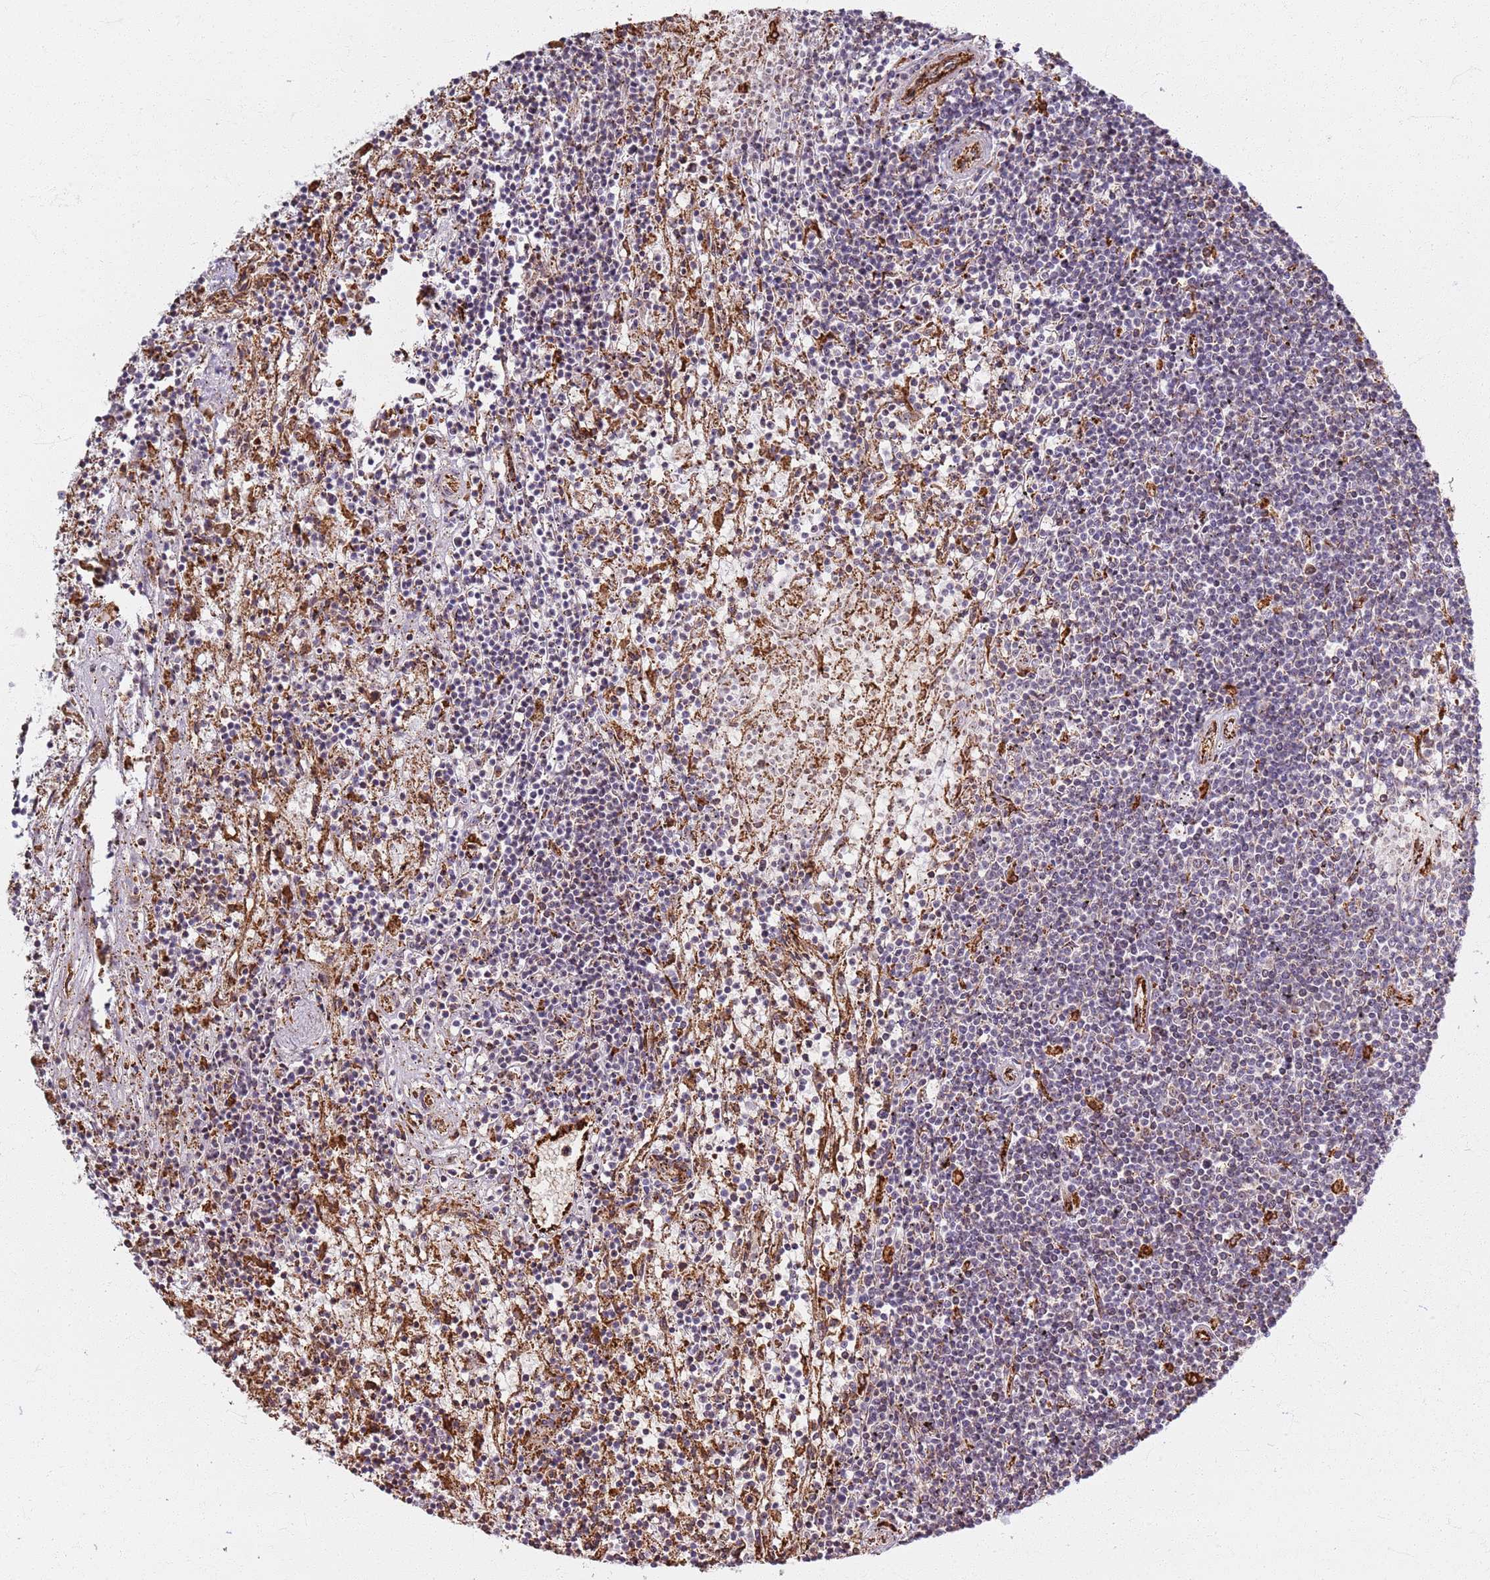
{"staining": {"intensity": "negative", "quantity": "none", "location": "none"}, "tissue": "lymphoma", "cell_type": "Tumor cells", "image_type": "cancer", "snomed": [{"axis": "morphology", "description": "Malignant lymphoma, non-Hodgkin's type, Low grade"}, {"axis": "topography", "description": "Spleen"}], "caption": "This histopathology image is of lymphoma stained with immunohistochemistry (IHC) to label a protein in brown with the nuclei are counter-stained blue. There is no staining in tumor cells.", "gene": "KRI1", "patient": {"sex": "male", "age": 76}}